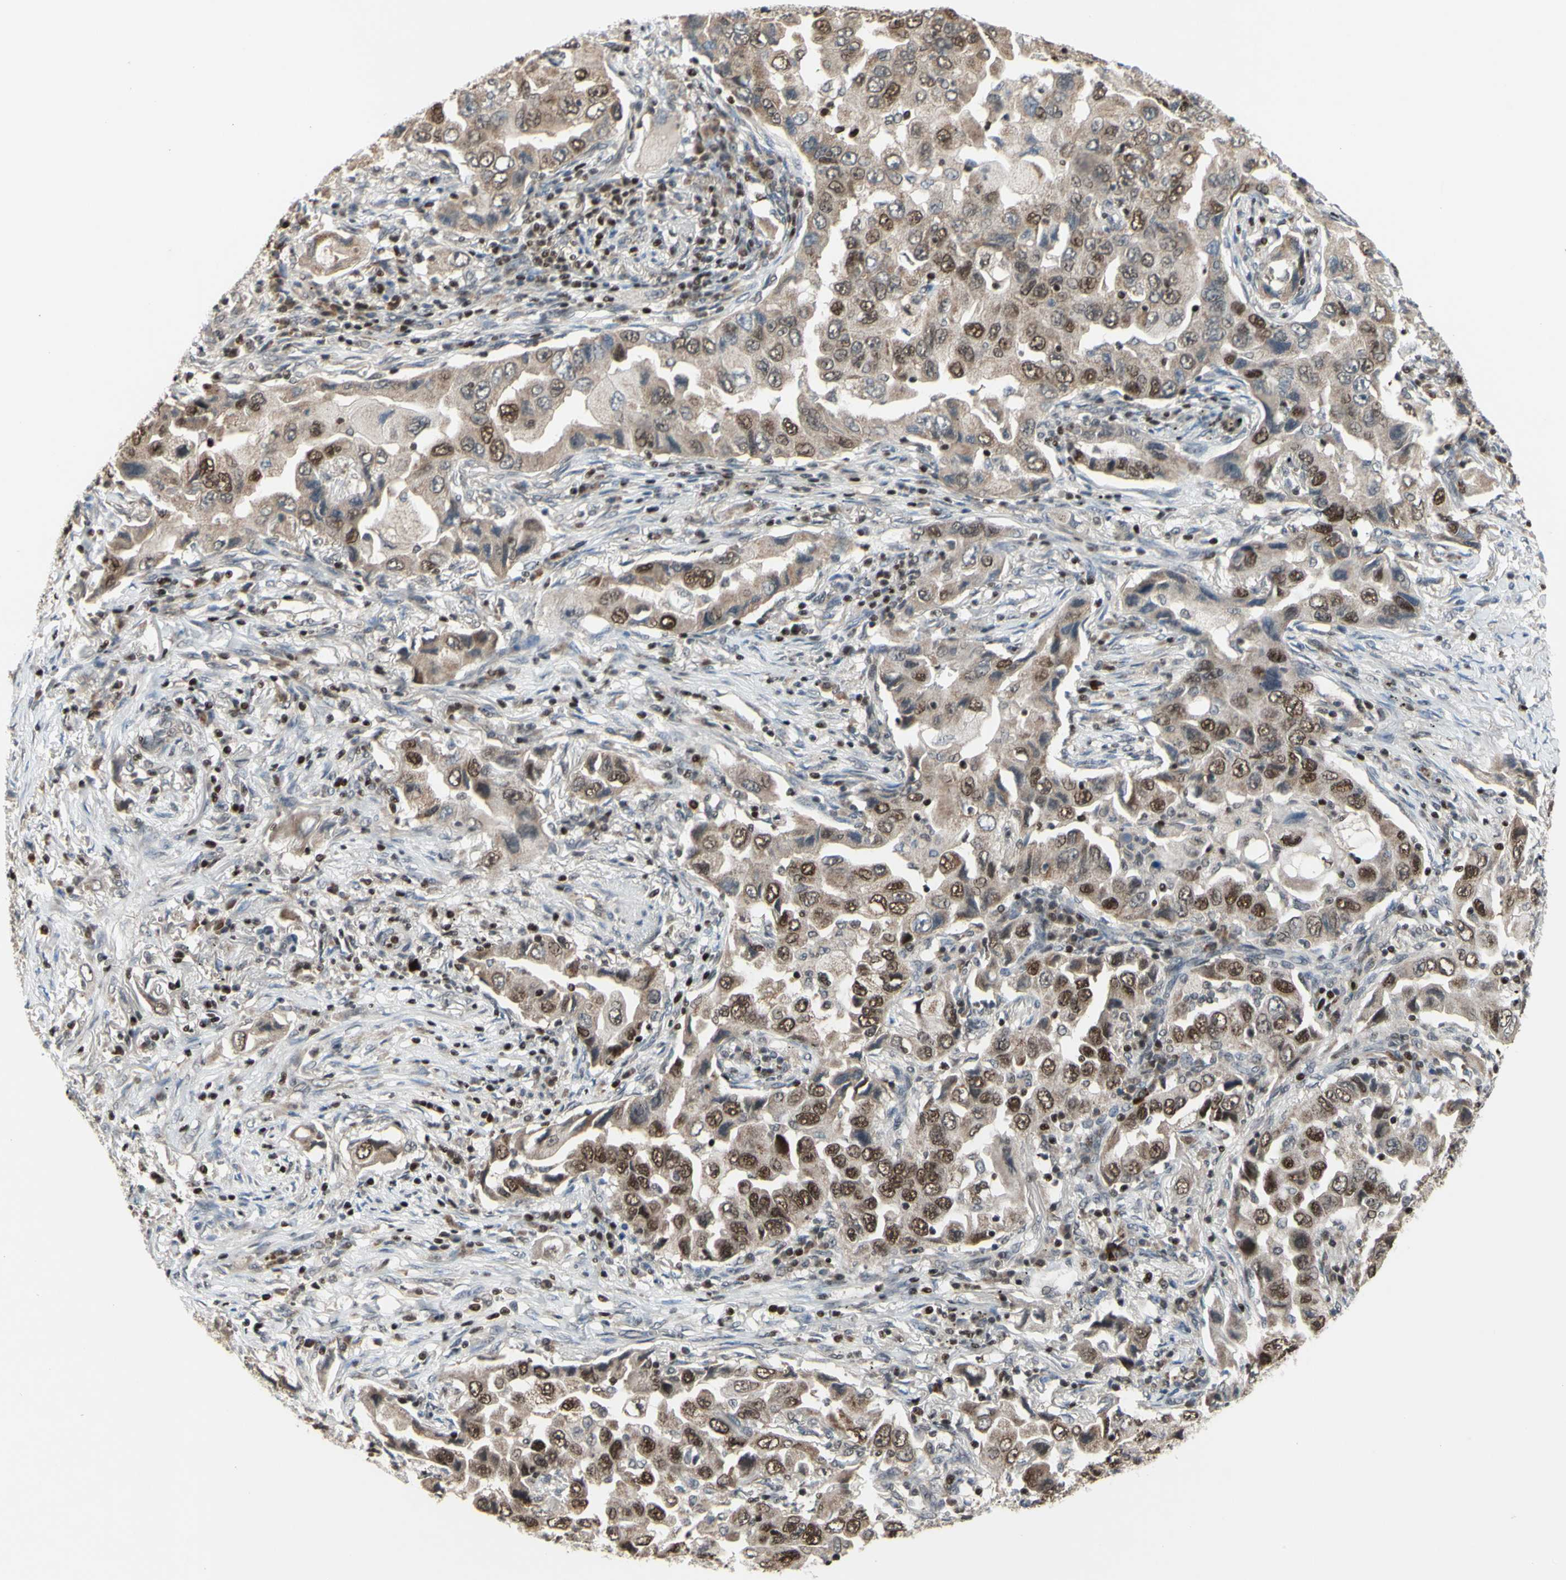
{"staining": {"intensity": "weak", "quantity": ">75%", "location": "cytoplasmic/membranous,nuclear"}, "tissue": "lung cancer", "cell_type": "Tumor cells", "image_type": "cancer", "snomed": [{"axis": "morphology", "description": "Adenocarcinoma, NOS"}, {"axis": "topography", "description": "Lung"}], "caption": "Lung adenocarcinoma stained with DAB immunohistochemistry (IHC) reveals low levels of weak cytoplasmic/membranous and nuclear expression in approximately >75% of tumor cells. (DAB IHC with brightfield microscopy, high magnification).", "gene": "SP4", "patient": {"sex": "female", "age": 65}}